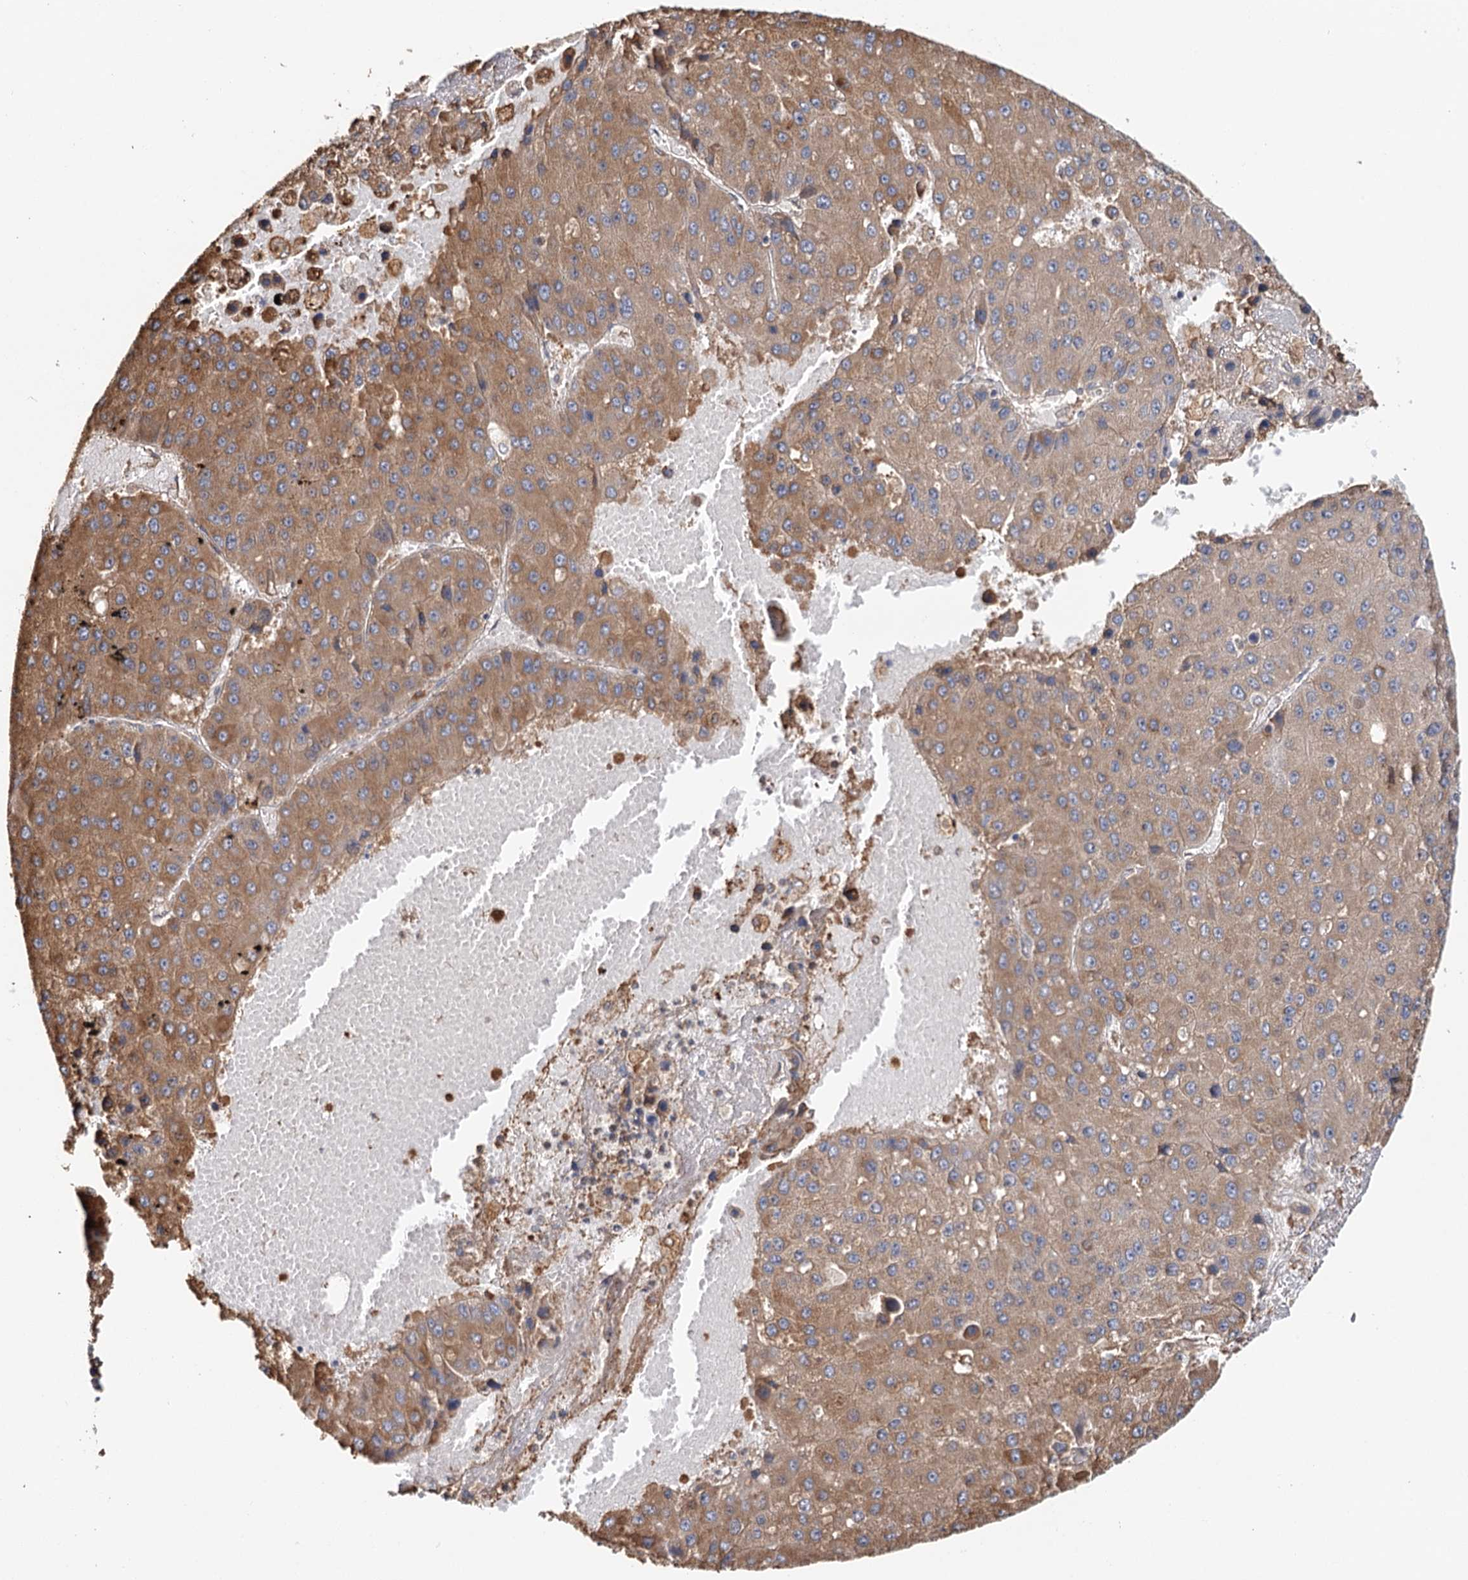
{"staining": {"intensity": "strong", "quantity": ">75%", "location": "cytoplasmic/membranous"}, "tissue": "liver cancer", "cell_type": "Tumor cells", "image_type": "cancer", "snomed": [{"axis": "morphology", "description": "Carcinoma, Hepatocellular, NOS"}, {"axis": "topography", "description": "Liver"}], "caption": "Human liver hepatocellular carcinoma stained for a protein (brown) shows strong cytoplasmic/membranous positive staining in approximately >75% of tumor cells.", "gene": "VEGFA", "patient": {"sex": "female", "age": 73}}